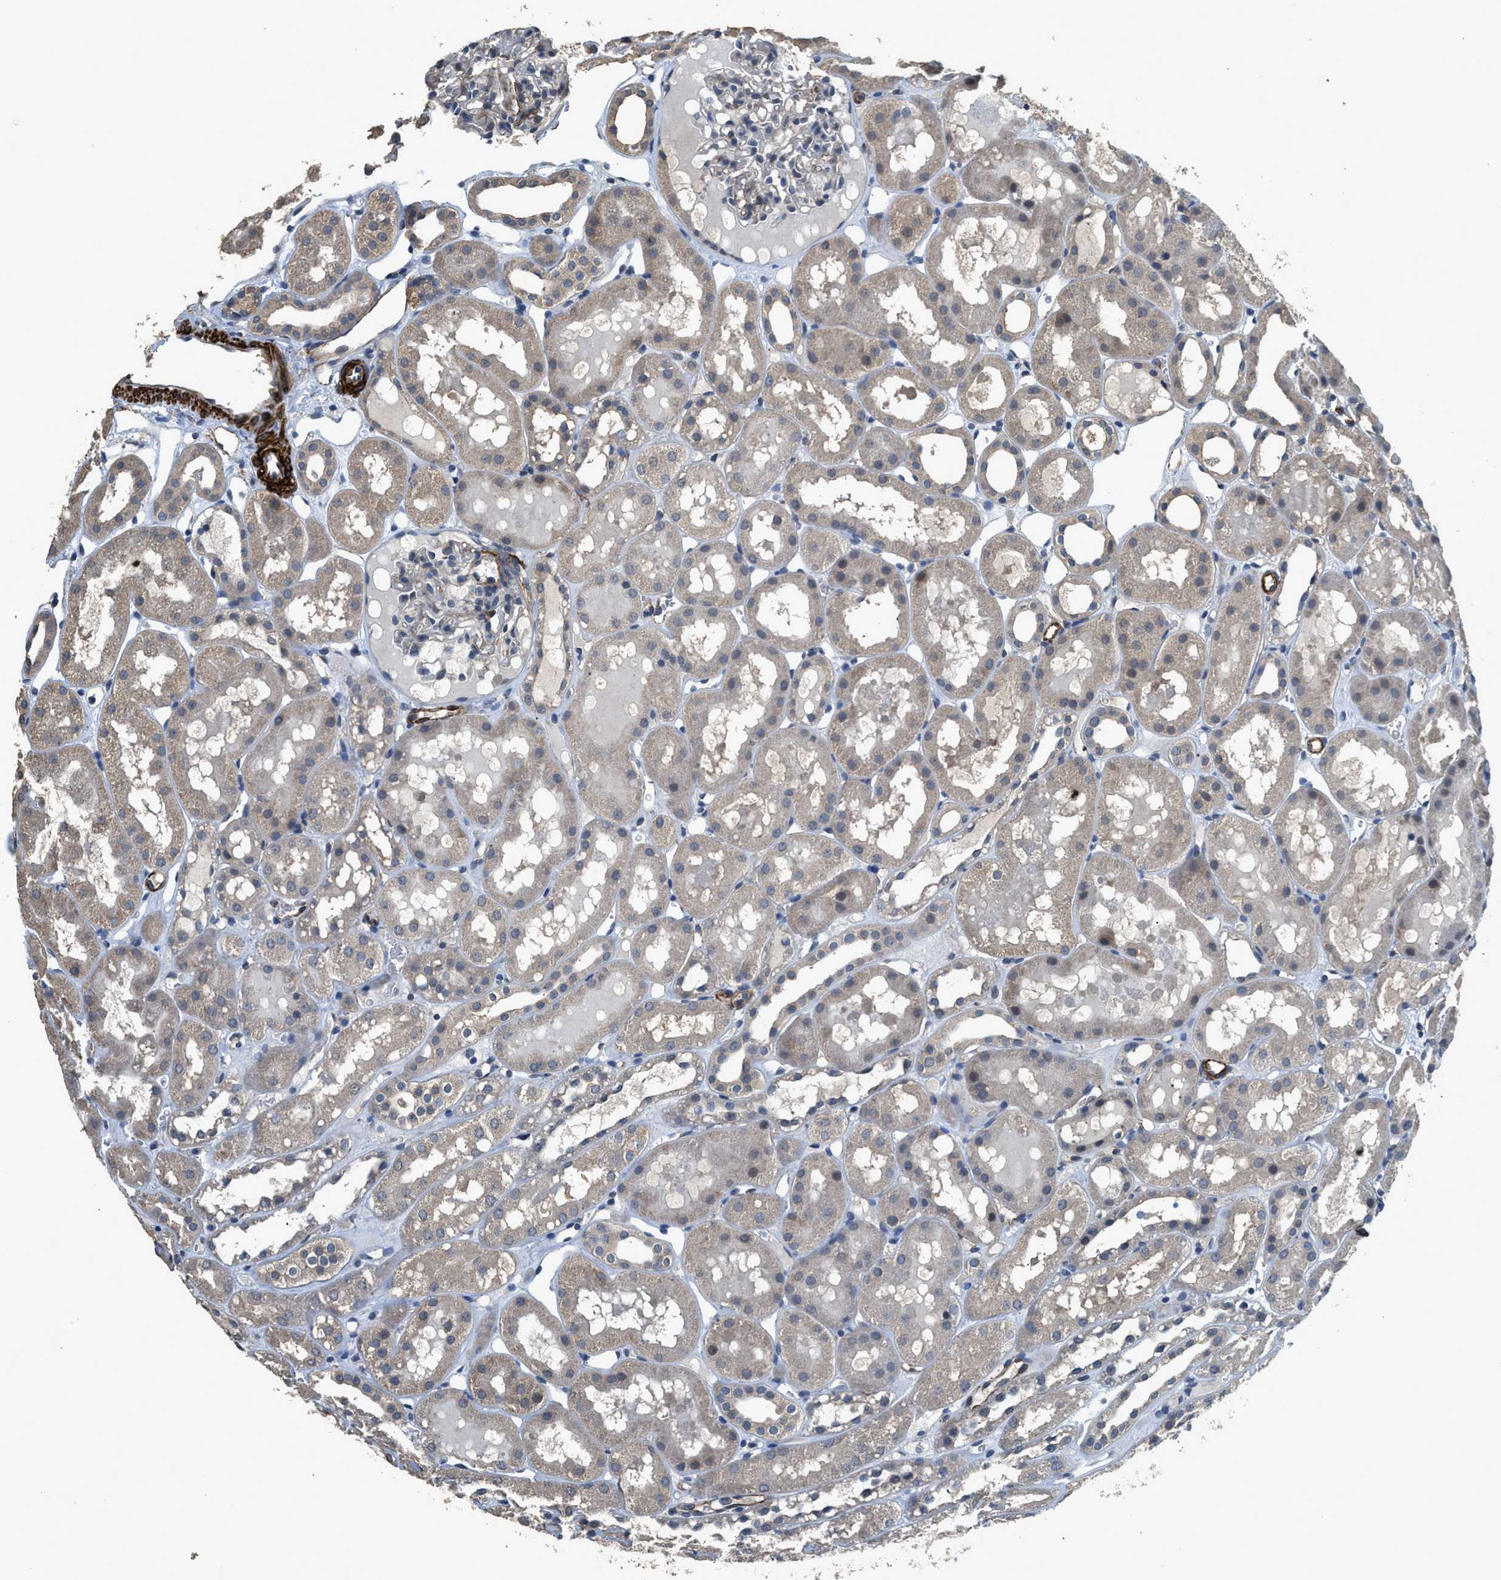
{"staining": {"intensity": "weak", "quantity": "<25%", "location": "cytoplasmic/membranous"}, "tissue": "kidney", "cell_type": "Cells in glomeruli", "image_type": "normal", "snomed": [{"axis": "morphology", "description": "Normal tissue, NOS"}, {"axis": "topography", "description": "Kidney"}, {"axis": "topography", "description": "Urinary bladder"}], "caption": "Cells in glomeruli are negative for protein expression in normal human kidney. (DAB (3,3'-diaminobenzidine) IHC, high magnification).", "gene": "SYNM", "patient": {"sex": "male", "age": 16}}